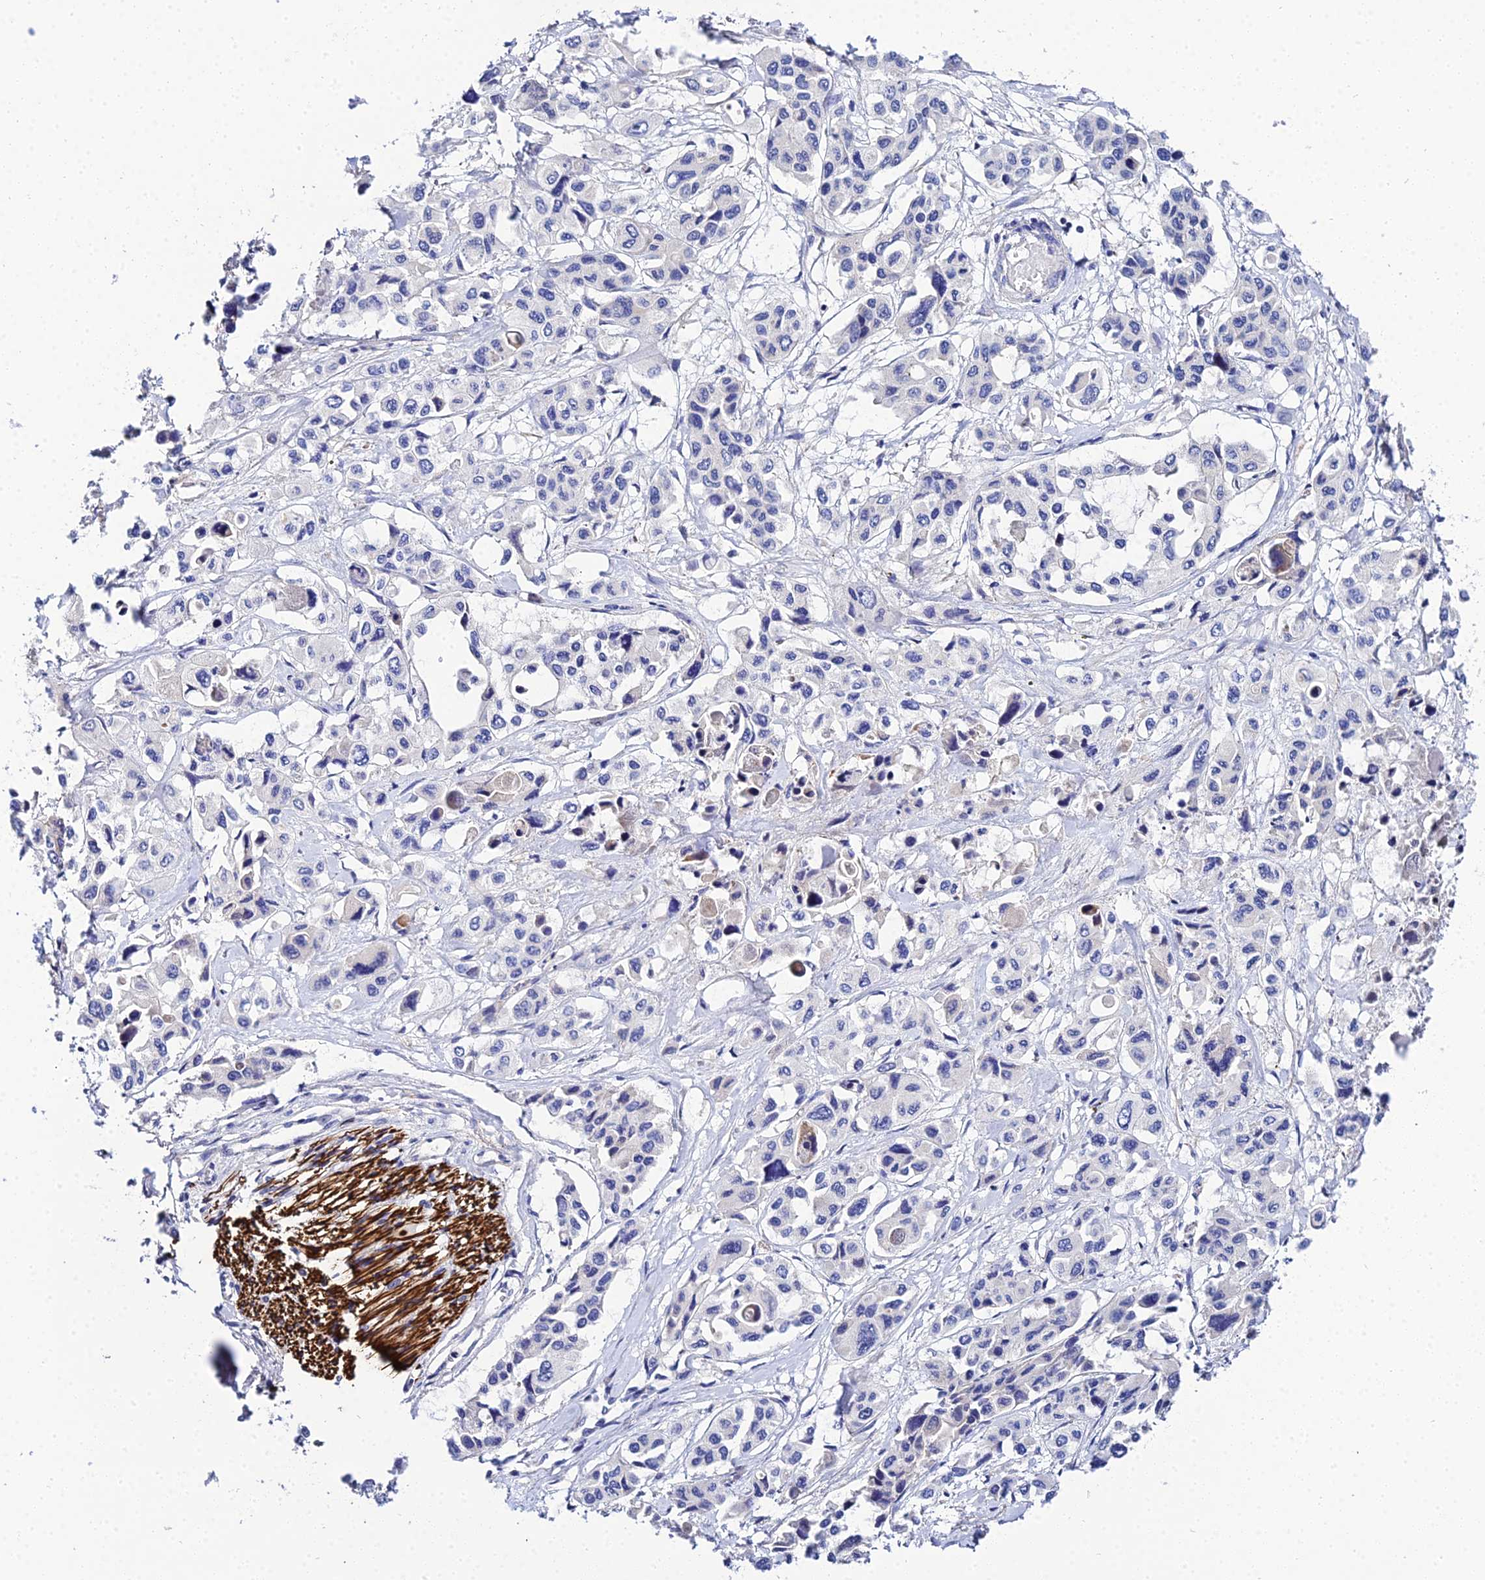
{"staining": {"intensity": "negative", "quantity": "none", "location": "none"}, "tissue": "pancreatic cancer", "cell_type": "Tumor cells", "image_type": "cancer", "snomed": [{"axis": "morphology", "description": "Adenocarcinoma, NOS"}, {"axis": "topography", "description": "Pancreas"}], "caption": "This is a histopathology image of immunohistochemistry (IHC) staining of pancreatic cancer, which shows no positivity in tumor cells.", "gene": "APOBEC3H", "patient": {"sex": "male", "age": 92}}